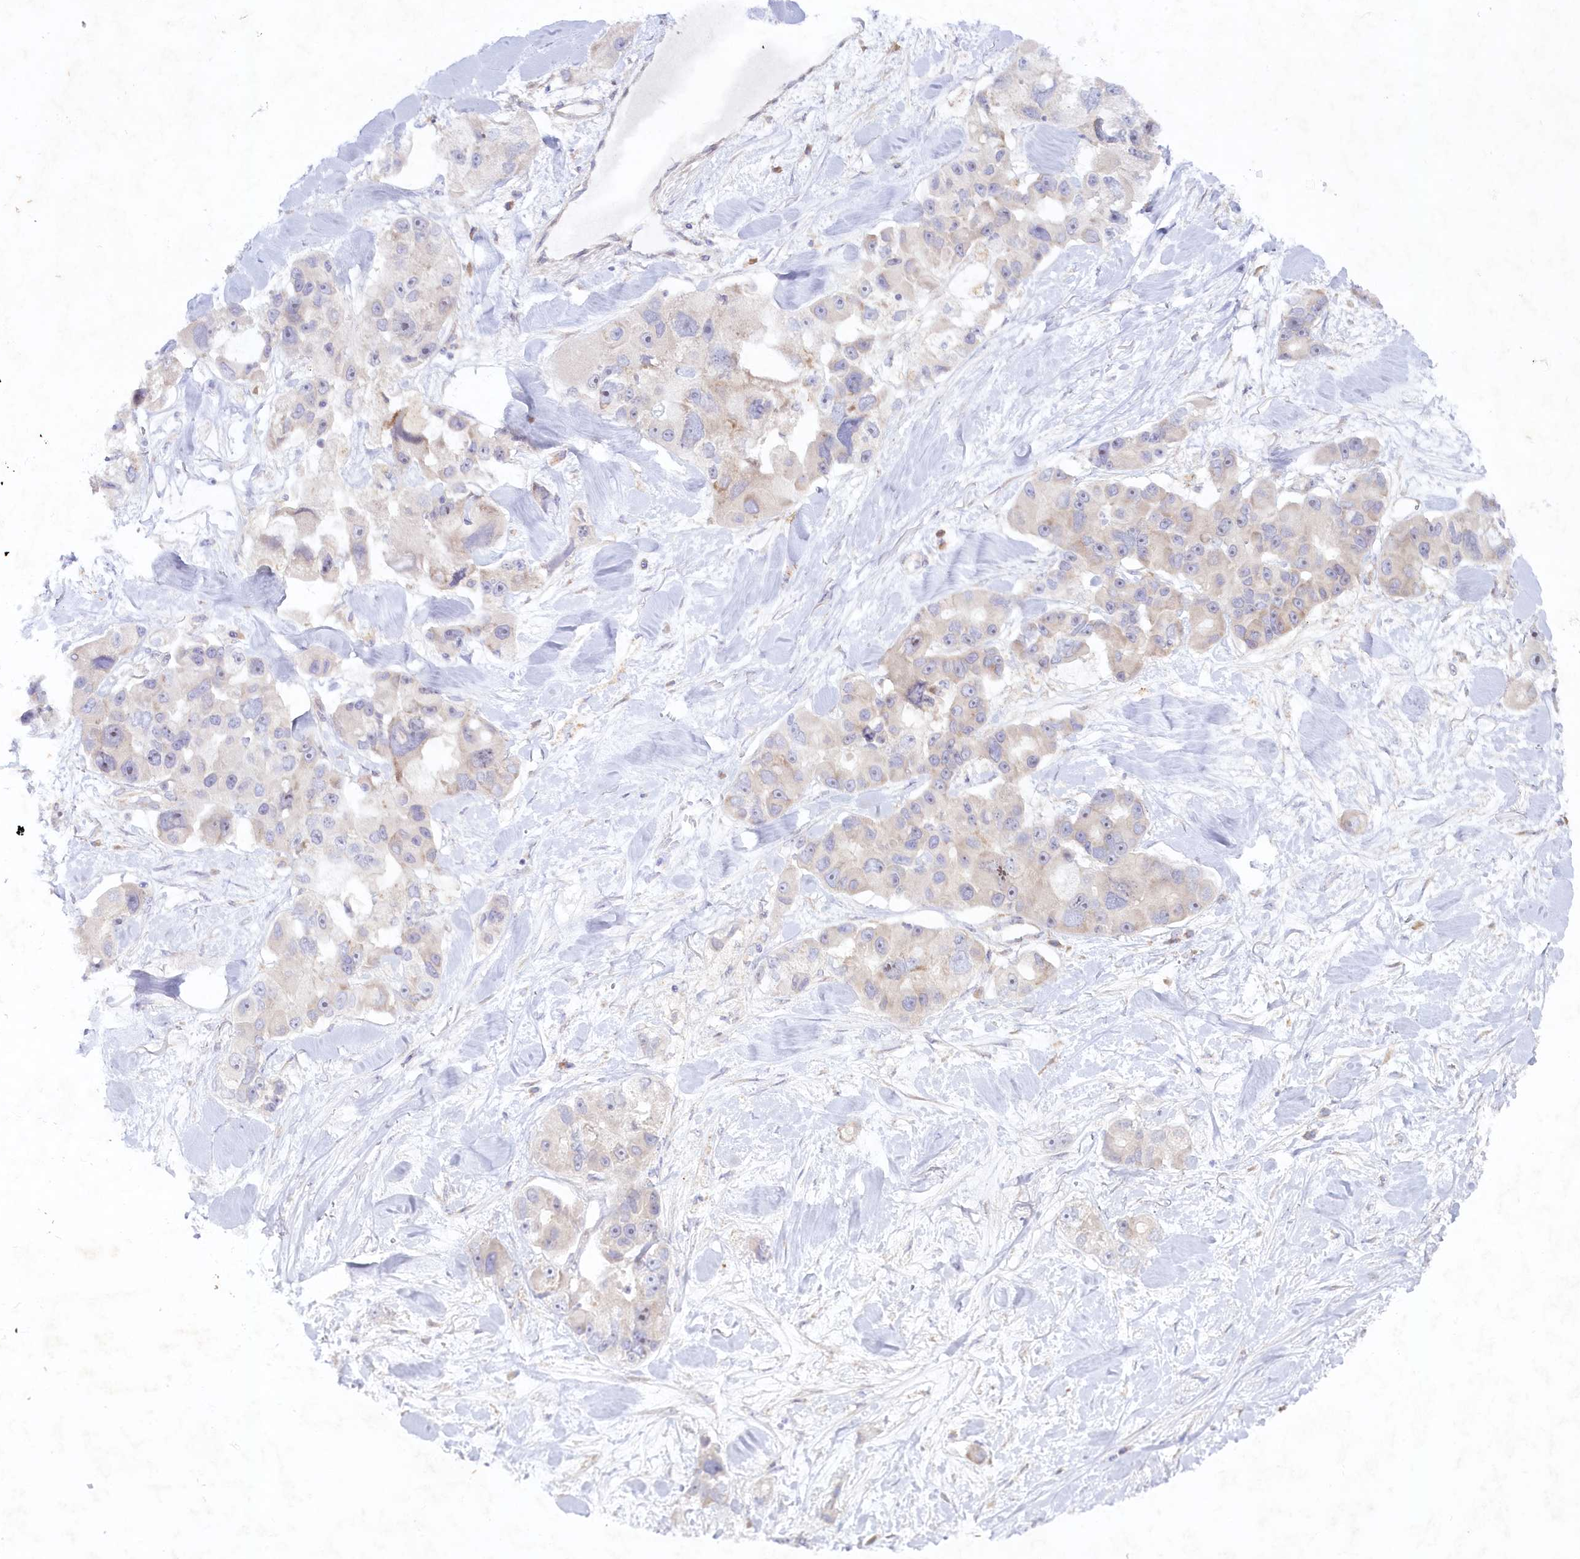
{"staining": {"intensity": "negative", "quantity": "none", "location": "none"}, "tissue": "lung cancer", "cell_type": "Tumor cells", "image_type": "cancer", "snomed": [{"axis": "morphology", "description": "Adenocarcinoma, NOS"}, {"axis": "topography", "description": "Lung"}], "caption": "IHC of human adenocarcinoma (lung) displays no positivity in tumor cells.", "gene": "TNIP1", "patient": {"sex": "female", "age": 54}}